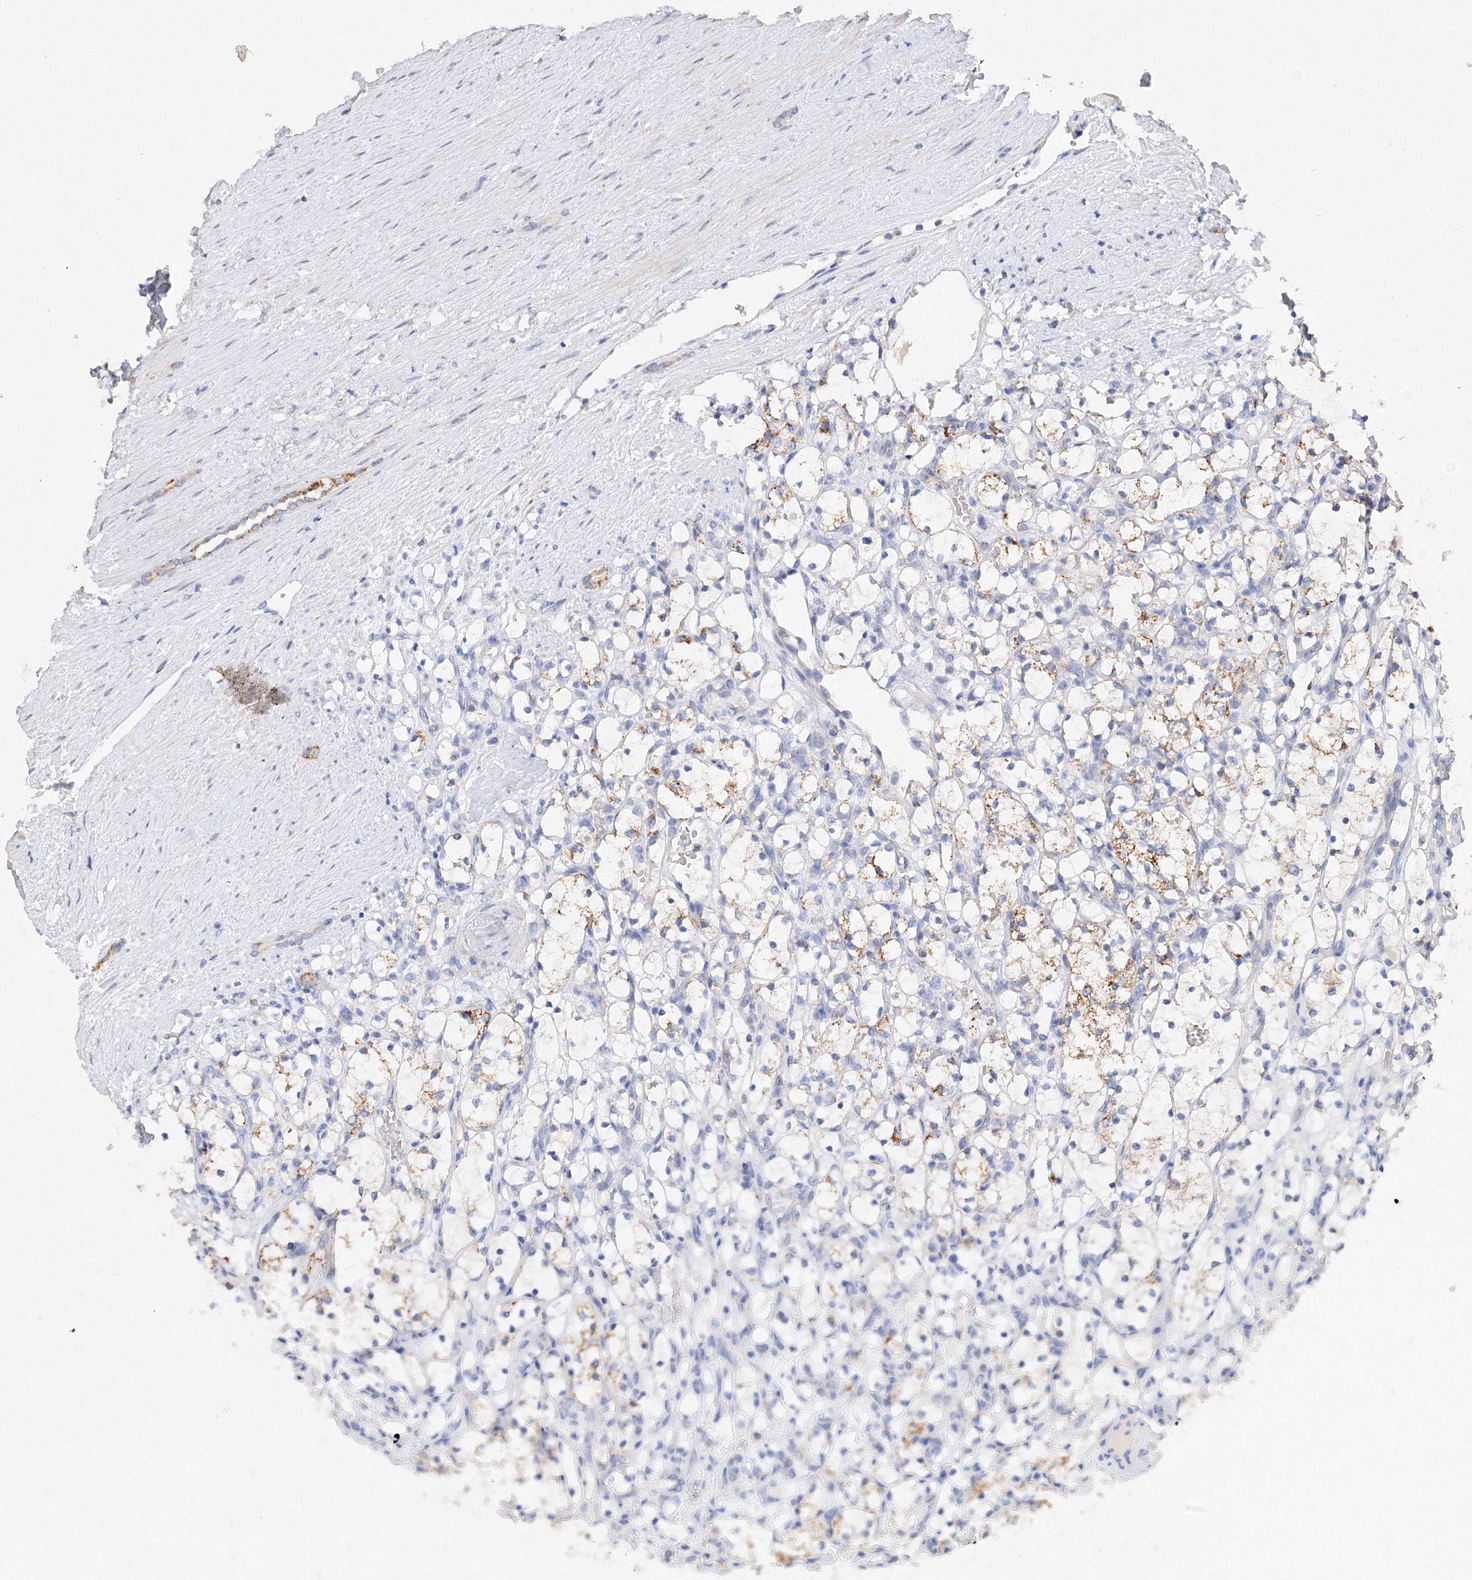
{"staining": {"intensity": "moderate", "quantity": "<25%", "location": "cytoplasmic/membranous"}, "tissue": "renal cancer", "cell_type": "Tumor cells", "image_type": "cancer", "snomed": [{"axis": "morphology", "description": "Adenocarcinoma, NOS"}, {"axis": "topography", "description": "Kidney"}], "caption": "Protein expression by immunohistochemistry (IHC) demonstrates moderate cytoplasmic/membranous staining in about <25% of tumor cells in renal cancer.", "gene": "GLS", "patient": {"sex": "female", "age": 69}}